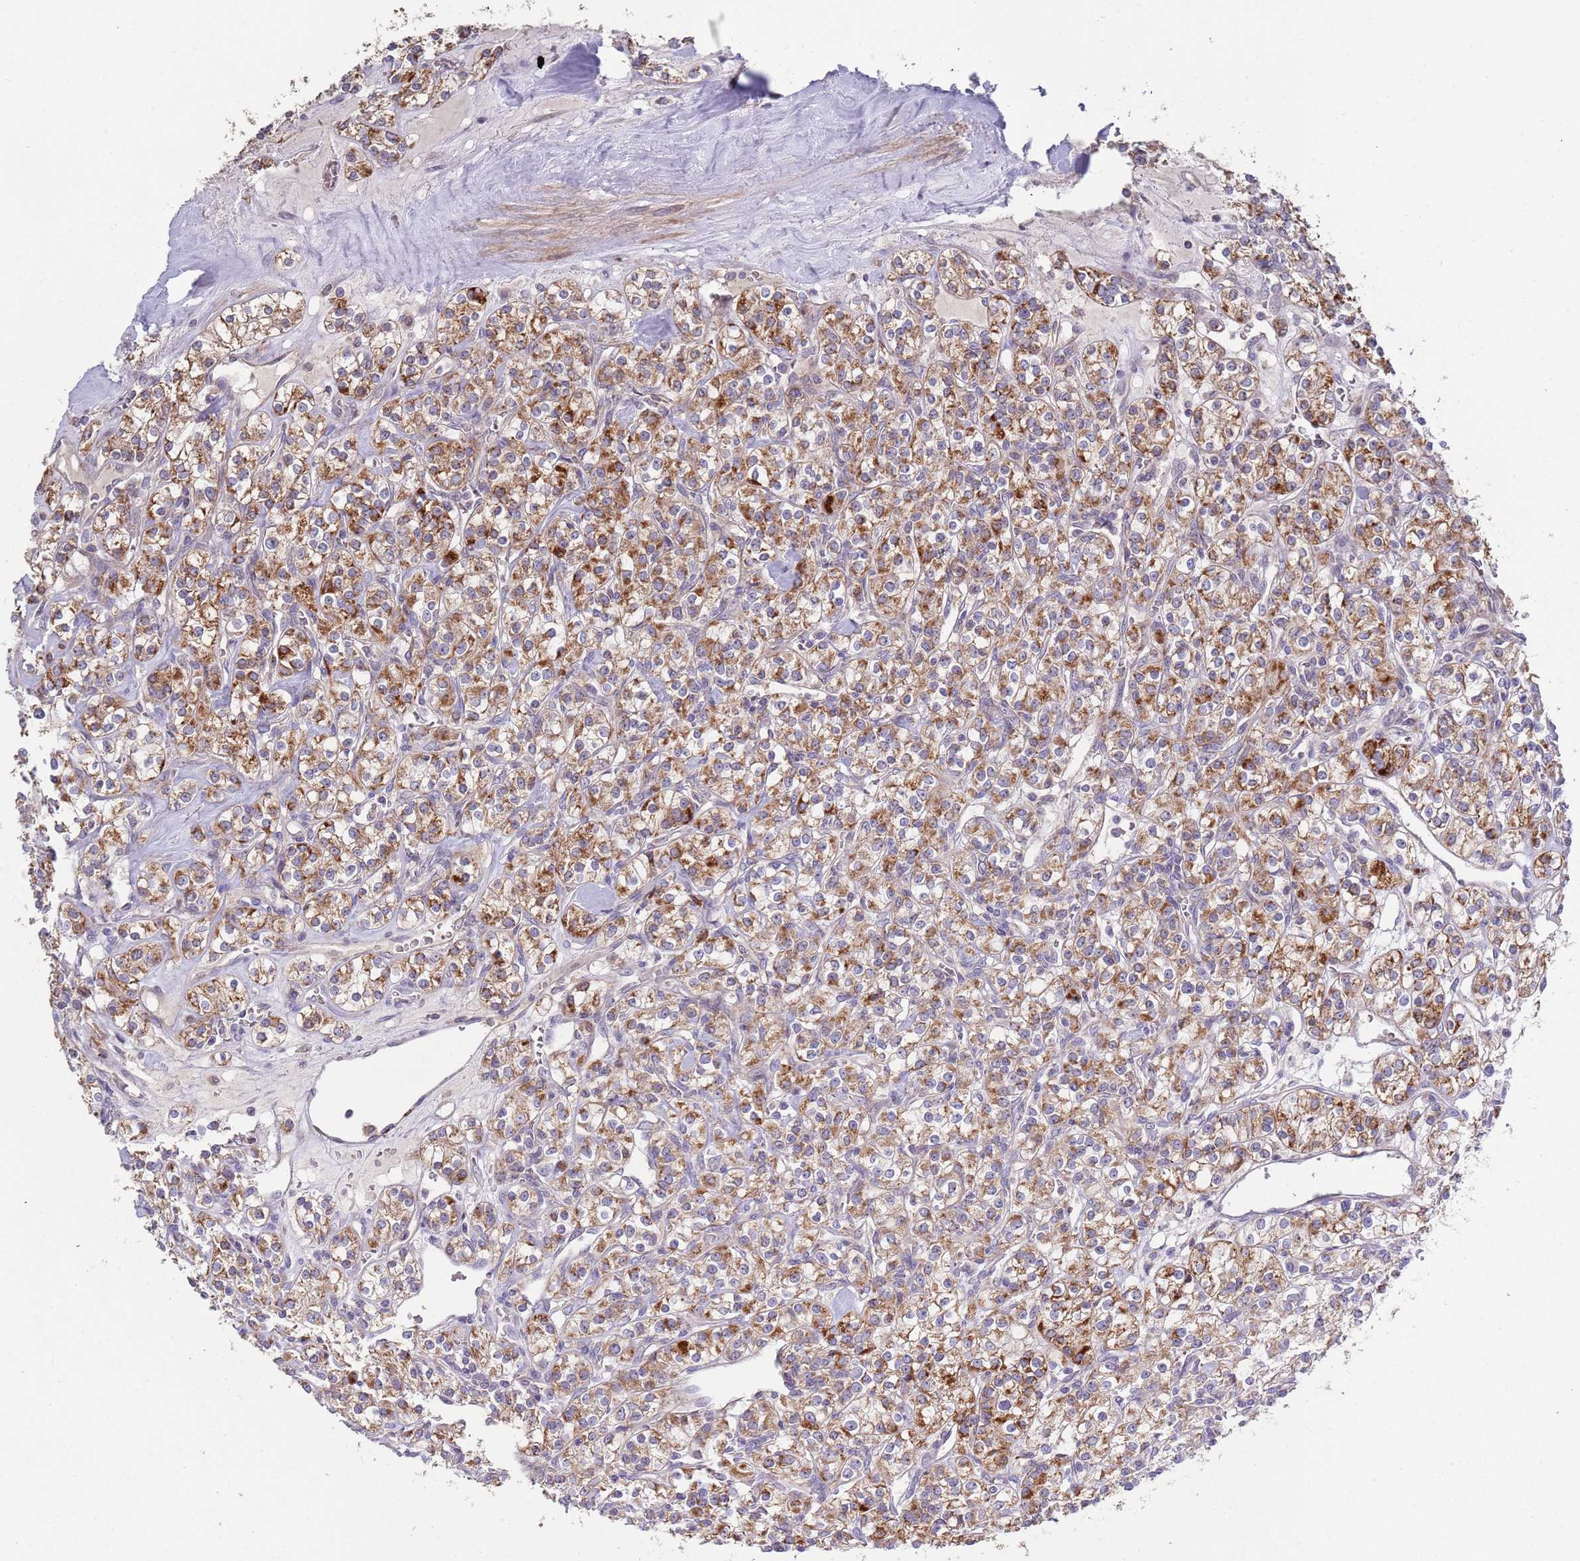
{"staining": {"intensity": "moderate", "quantity": ">75%", "location": "cytoplasmic/membranous"}, "tissue": "renal cancer", "cell_type": "Tumor cells", "image_type": "cancer", "snomed": [{"axis": "morphology", "description": "Adenocarcinoma, NOS"}, {"axis": "topography", "description": "Kidney"}], "caption": "The photomicrograph demonstrates immunohistochemical staining of renal adenocarcinoma. There is moderate cytoplasmic/membranous positivity is seen in about >75% of tumor cells.", "gene": "ABCC10", "patient": {"sex": "male", "age": 77}}